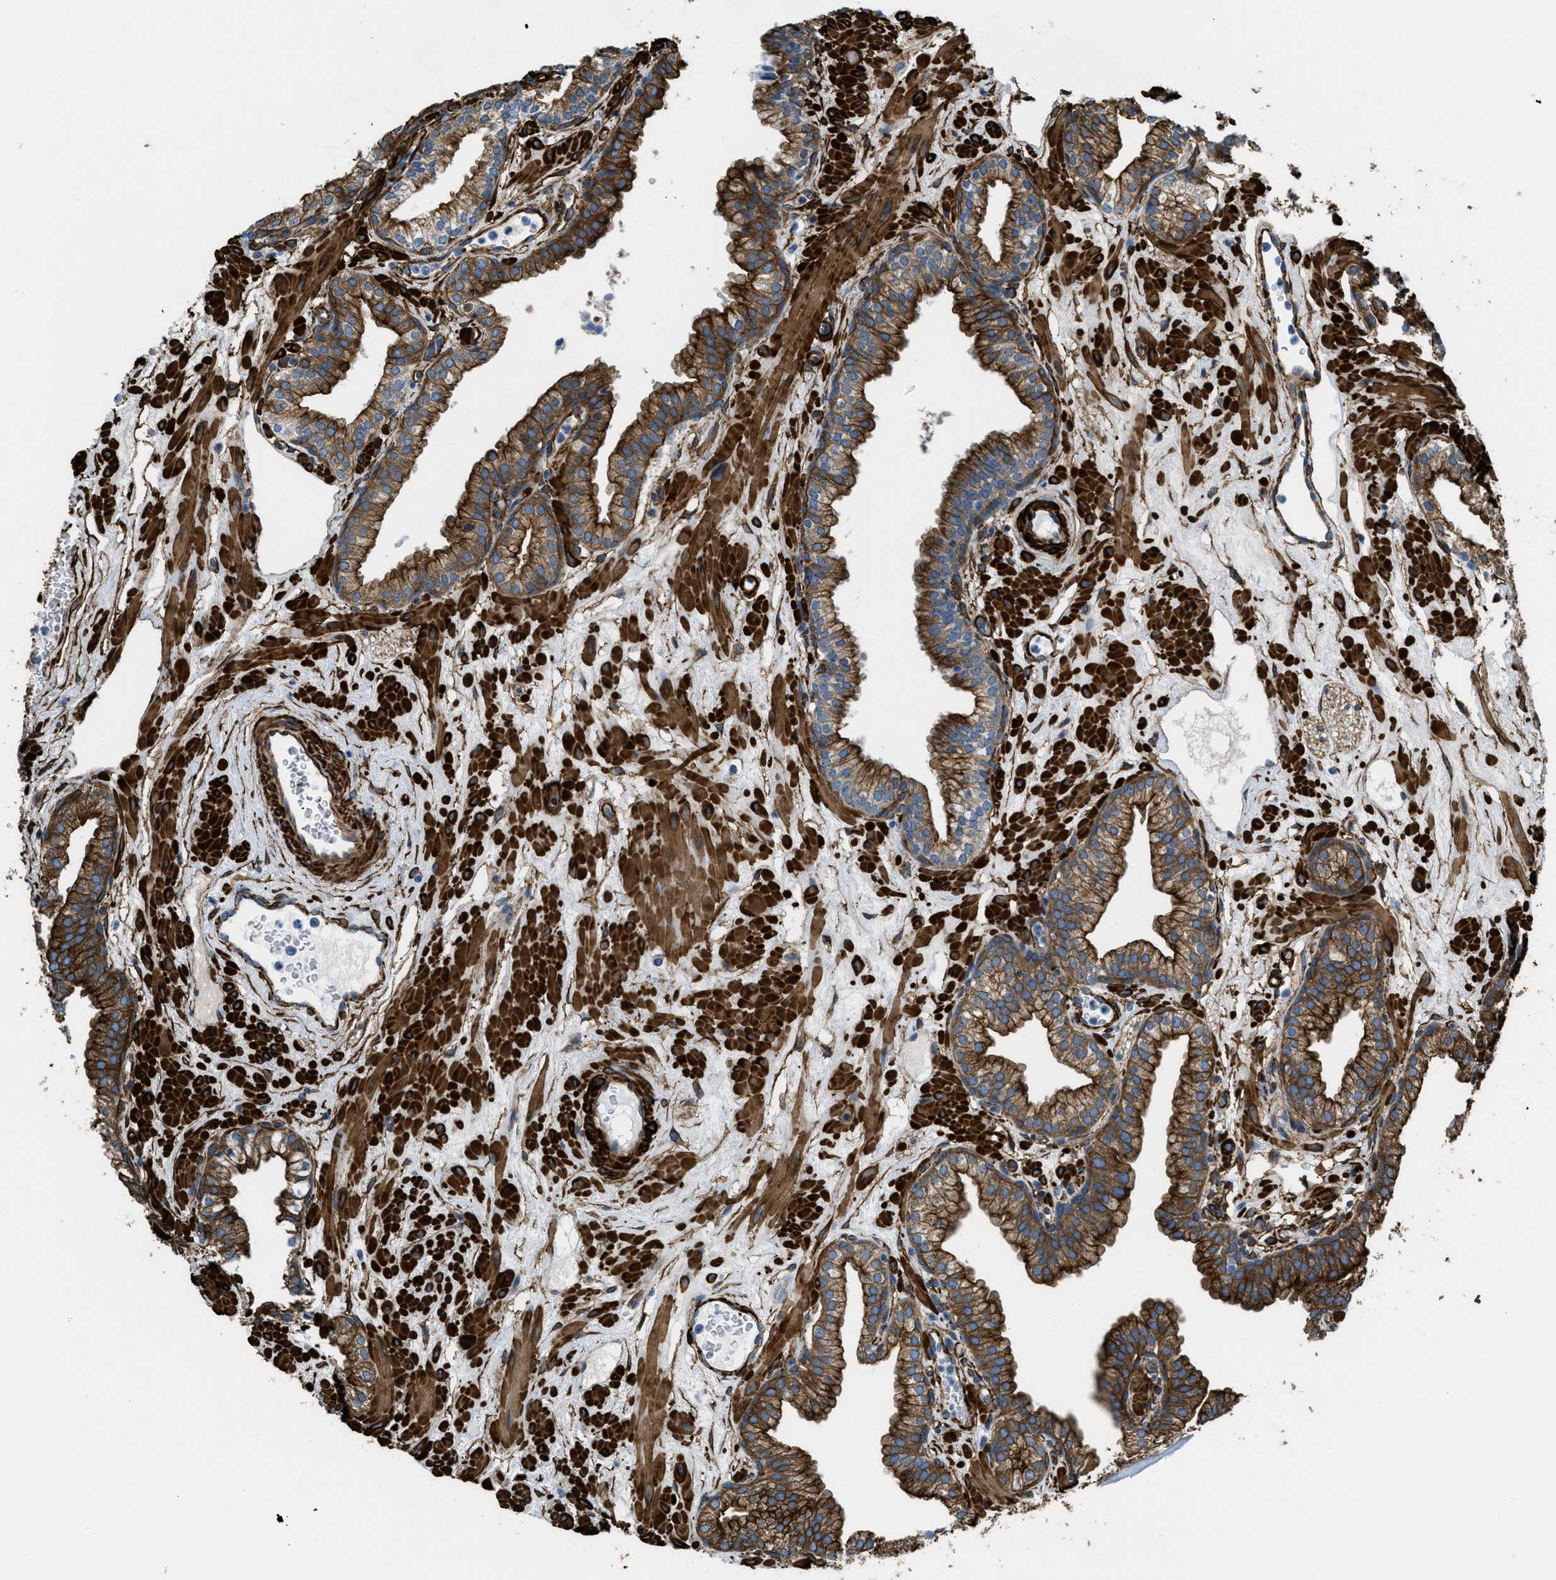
{"staining": {"intensity": "strong", "quantity": ">75%", "location": "cytoplasmic/membranous"}, "tissue": "prostate", "cell_type": "Glandular cells", "image_type": "normal", "snomed": [{"axis": "morphology", "description": "Normal tissue, NOS"}, {"axis": "morphology", "description": "Urothelial carcinoma, Low grade"}, {"axis": "topography", "description": "Urinary bladder"}, {"axis": "topography", "description": "Prostate"}], "caption": "This histopathology image reveals benign prostate stained with IHC to label a protein in brown. The cytoplasmic/membranous of glandular cells show strong positivity for the protein. Nuclei are counter-stained blue.", "gene": "CALD1", "patient": {"sex": "male", "age": 60}}